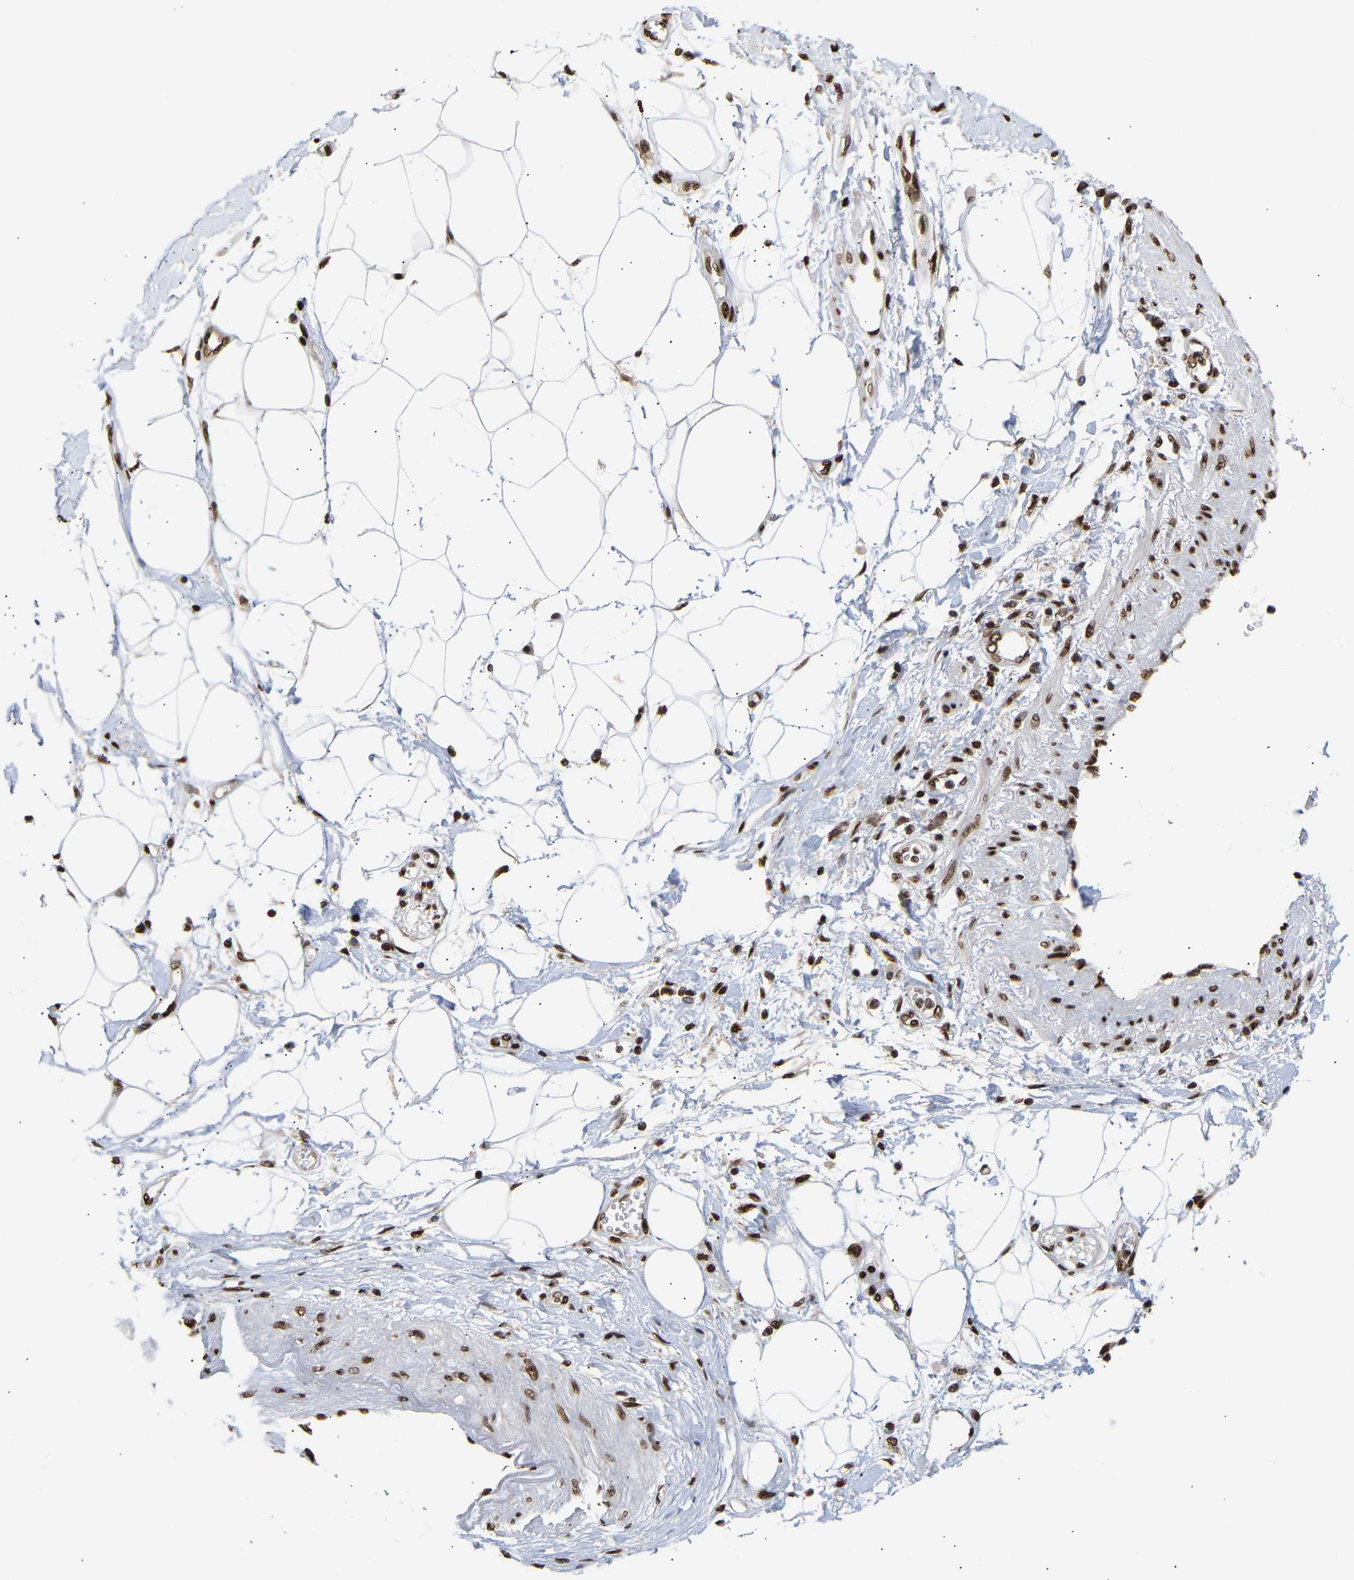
{"staining": {"intensity": "strong", "quantity": ">75%", "location": "nuclear"}, "tissue": "adipose tissue", "cell_type": "Adipocytes", "image_type": "normal", "snomed": [{"axis": "morphology", "description": "Normal tissue, NOS"}, {"axis": "morphology", "description": "Adenocarcinoma, NOS"}, {"axis": "topography", "description": "Duodenum"}, {"axis": "topography", "description": "Peripheral nerve tissue"}], "caption": "Benign adipose tissue was stained to show a protein in brown. There is high levels of strong nuclear staining in about >75% of adipocytes. Nuclei are stained in blue.", "gene": "PSIP1", "patient": {"sex": "female", "age": 60}}